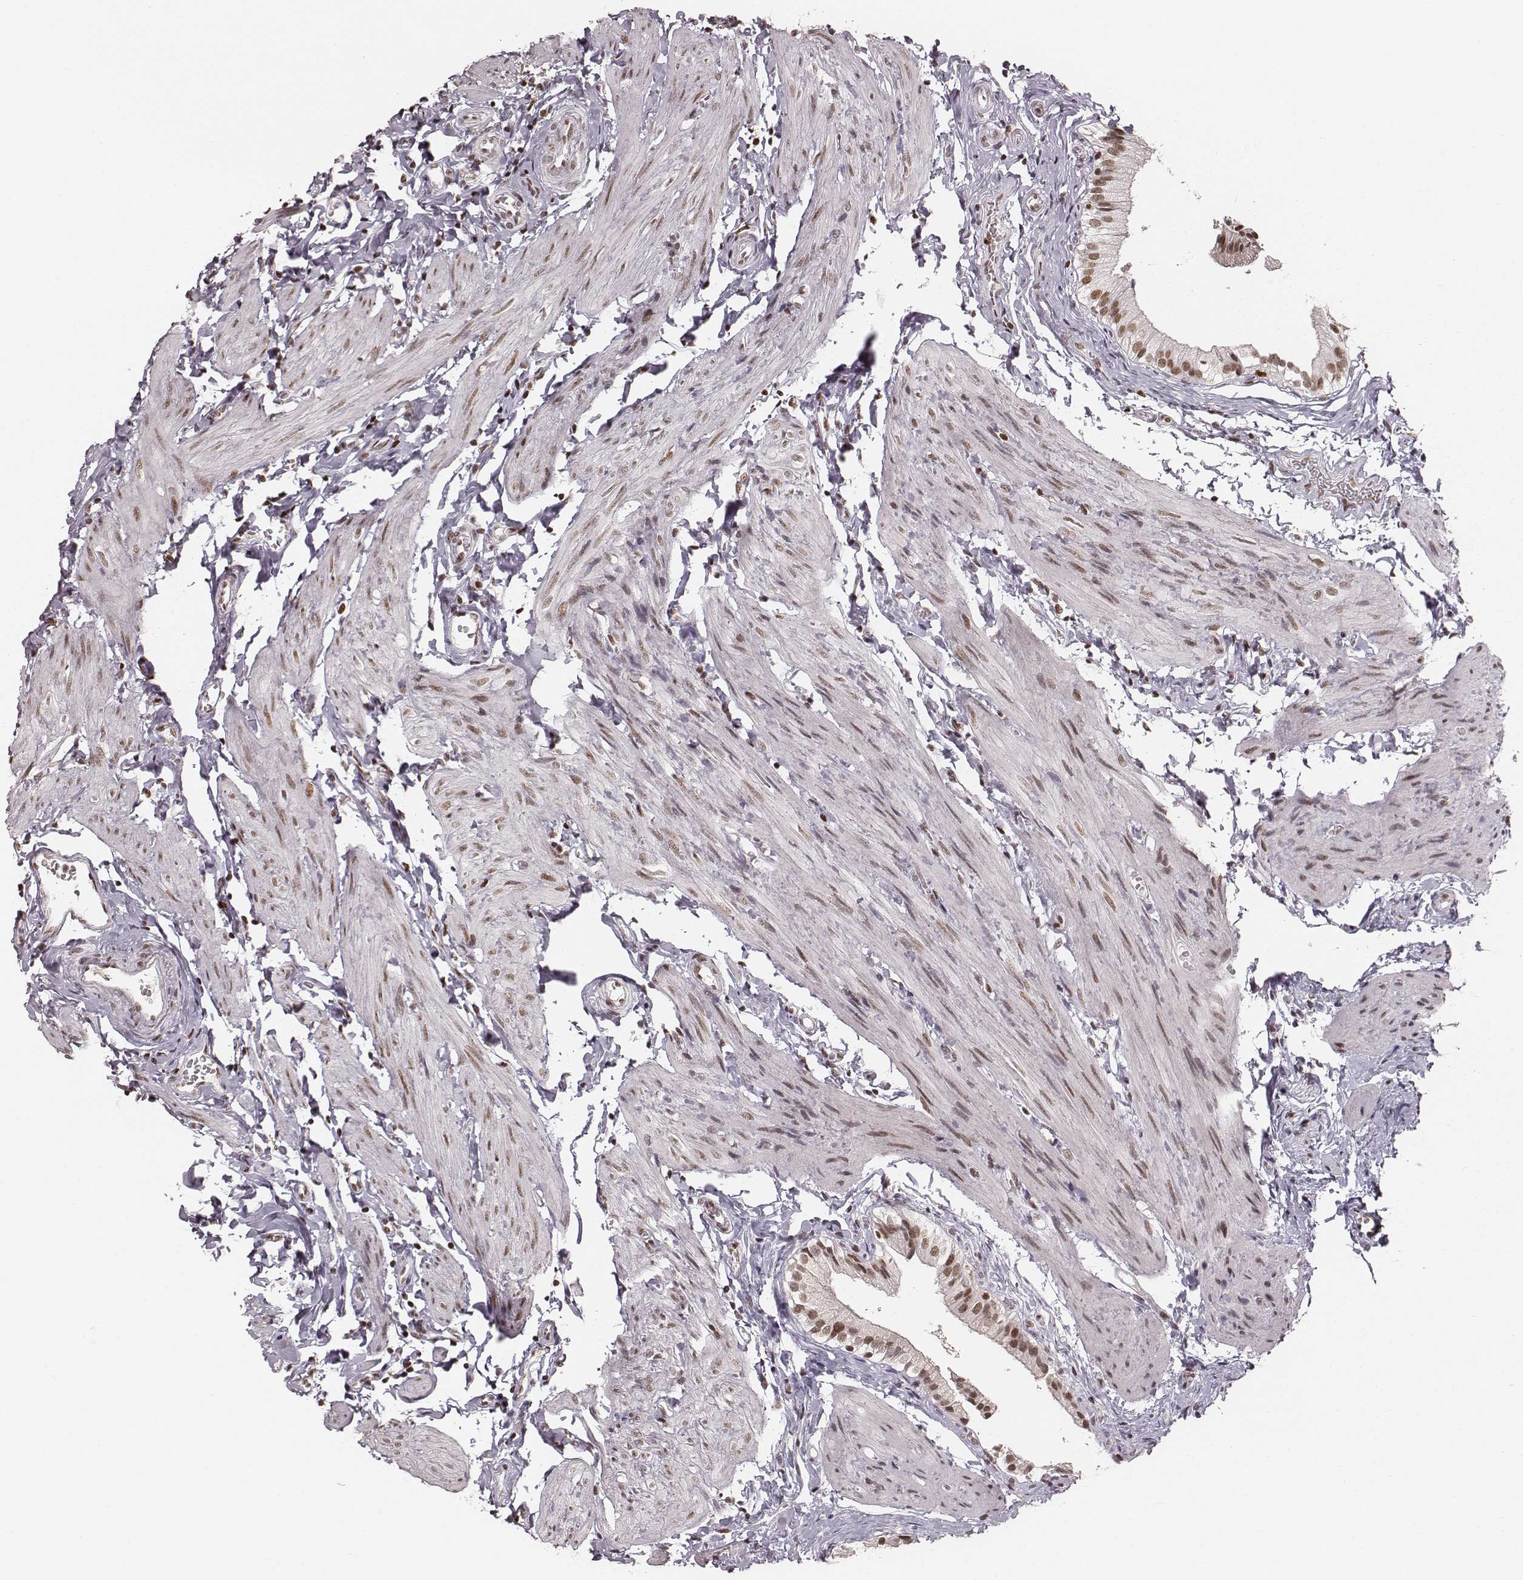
{"staining": {"intensity": "moderate", "quantity": ">75%", "location": "nuclear"}, "tissue": "gallbladder", "cell_type": "Glandular cells", "image_type": "normal", "snomed": [{"axis": "morphology", "description": "Normal tissue, NOS"}, {"axis": "topography", "description": "Gallbladder"}], "caption": "The immunohistochemical stain highlights moderate nuclear expression in glandular cells of benign gallbladder. (DAB (3,3'-diaminobenzidine) = brown stain, brightfield microscopy at high magnification).", "gene": "PARP1", "patient": {"sex": "female", "age": 47}}